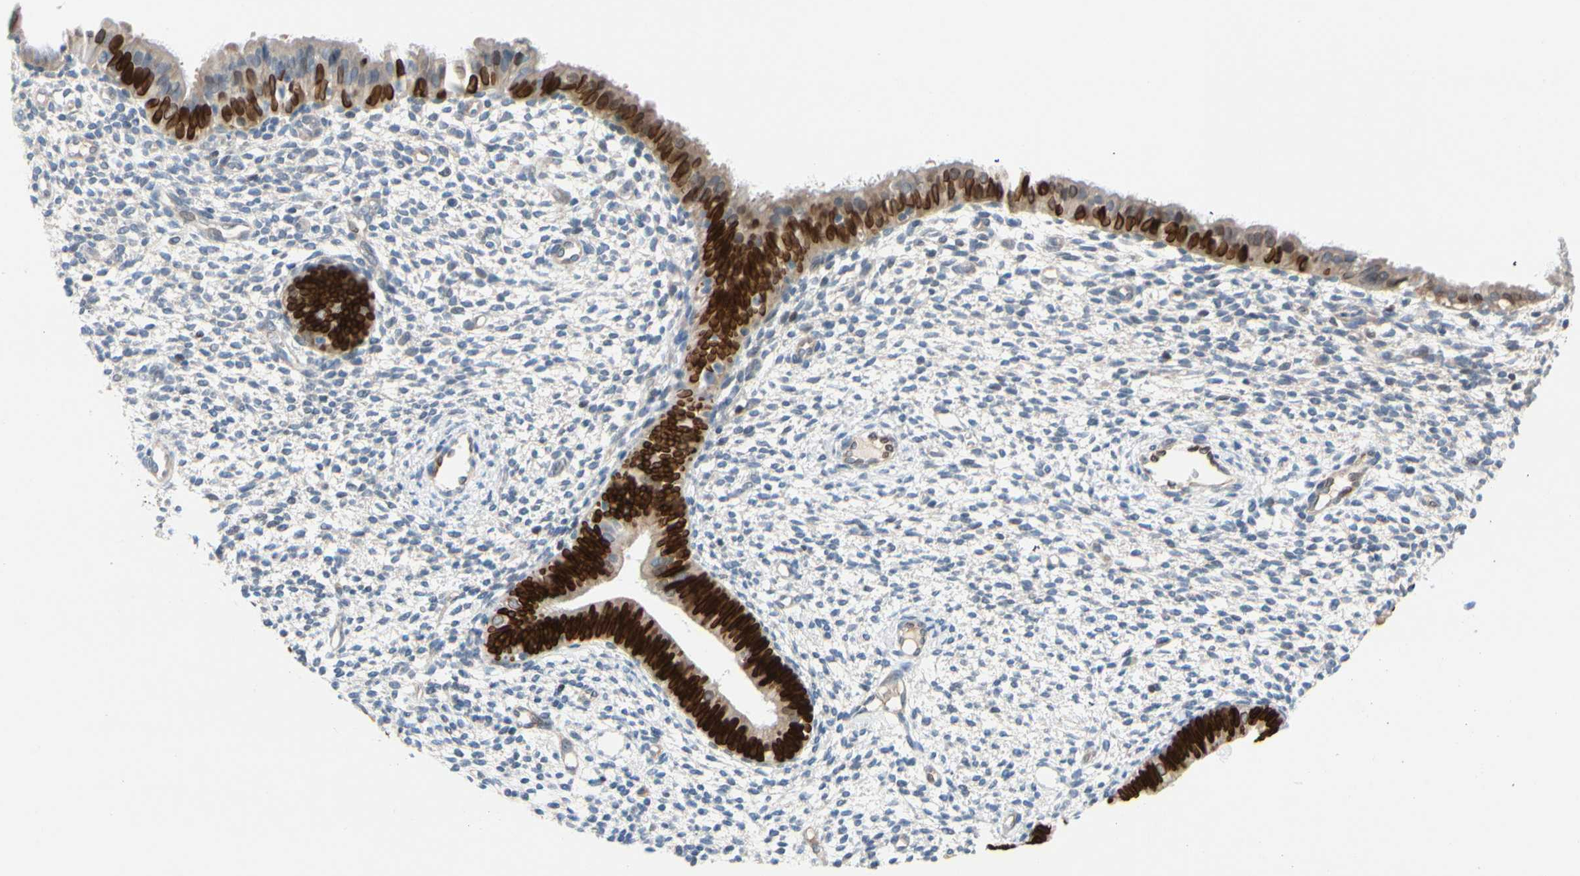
{"staining": {"intensity": "negative", "quantity": "none", "location": "none"}, "tissue": "endometrium", "cell_type": "Cells in endometrial stroma", "image_type": "normal", "snomed": [{"axis": "morphology", "description": "Normal tissue, NOS"}, {"axis": "topography", "description": "Endometrium"}], "caption": "Micrograph shows no significant protein expression in cells in endometrial stroma of normal endometrium. (Stains: DAB (3,3'-diaminobenzidine) immunohistochemistry (IHC) with hematoxylin counter stain, Microscopy: brightfield microscopy at high magnification).", "gene": "ZNF132", "patient": {"sex": "female", "age": 61}}